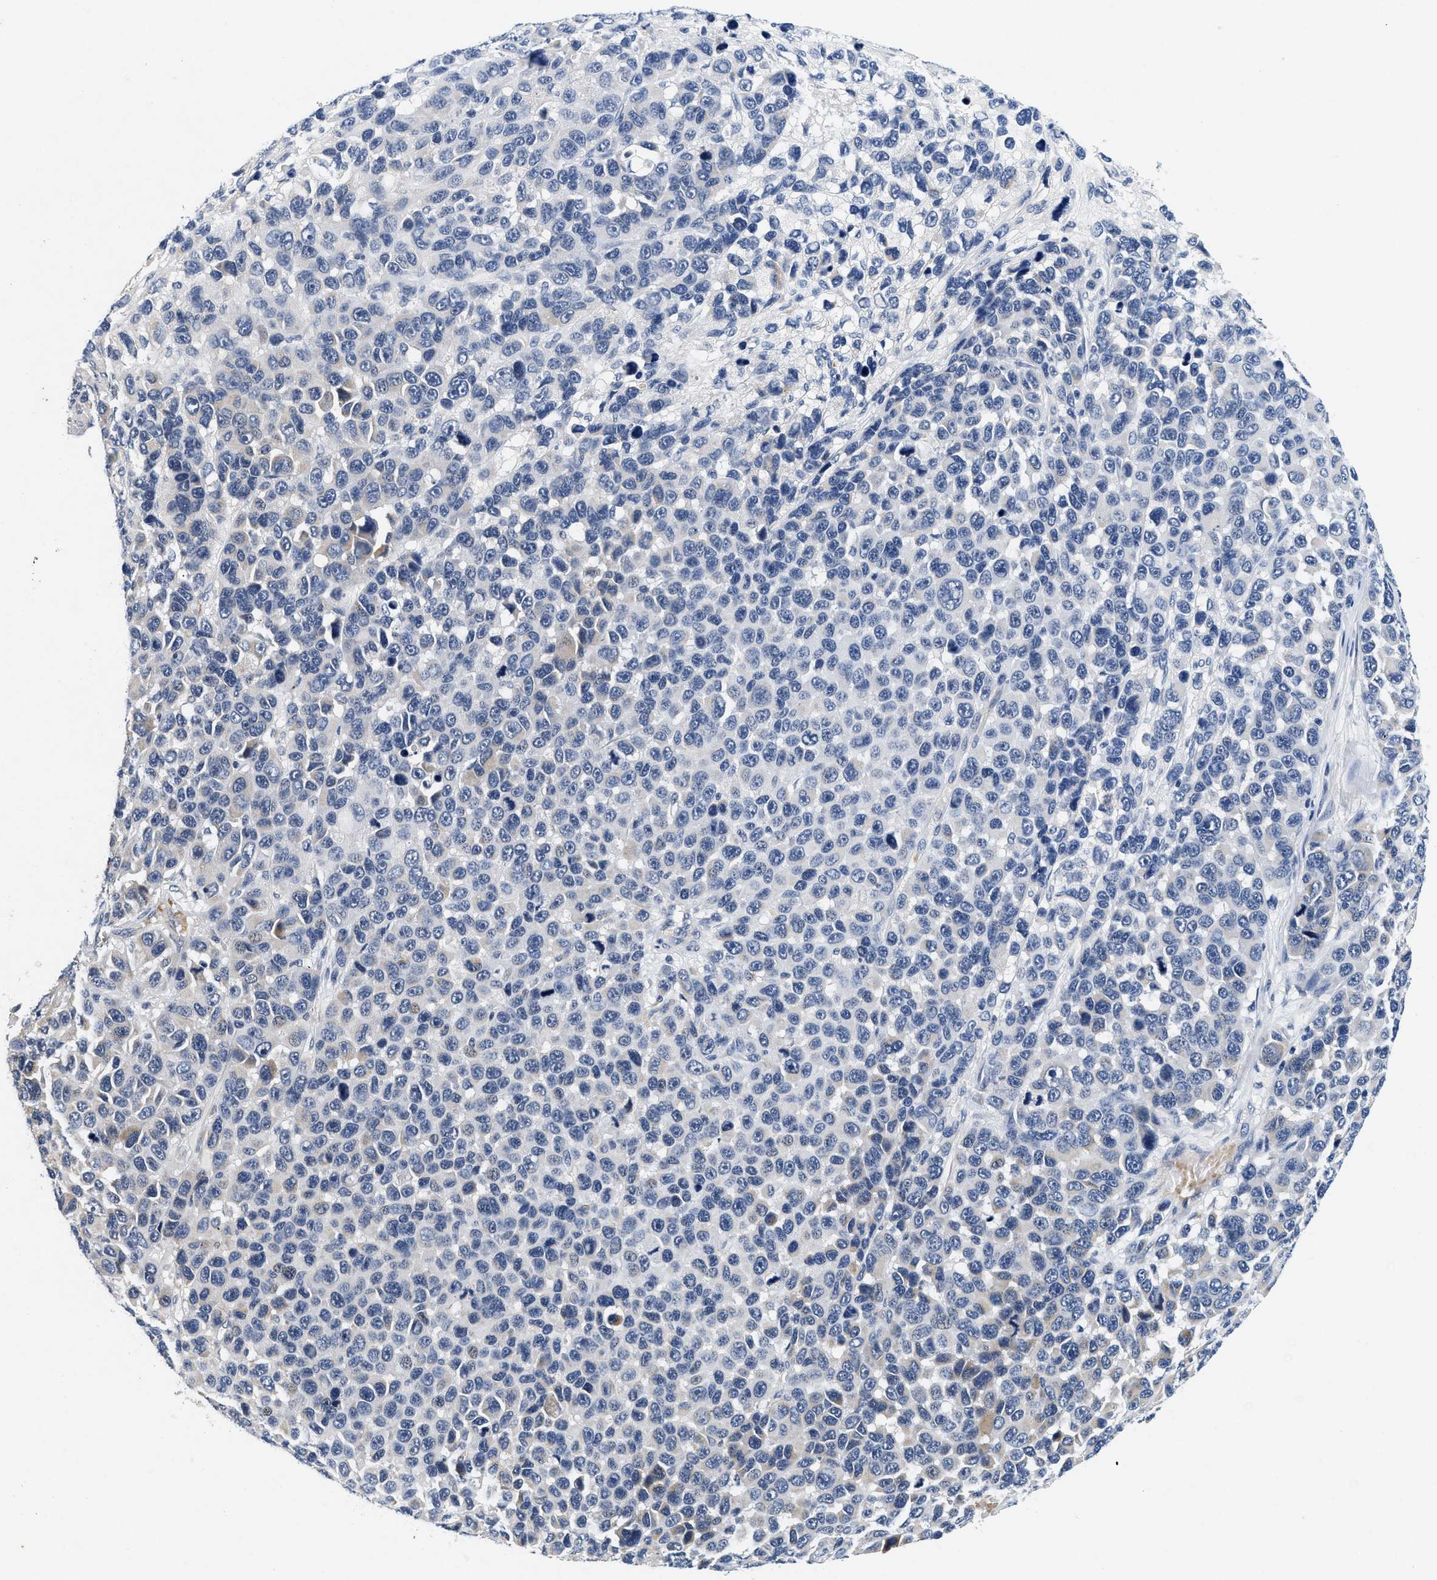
{"staining": {"intensity": "negative", "quantity": "none", "location": "none"}, "tissue": "melanoma", "cell_type": "Tumor cells", "image_type": "cancer", "snomed": [{"axis": "morphology", "description": "Malignant melanoma, NOS"}, {"axis": "topography", "description": "Skin"}], "caption": "Immunohistochemistry photomicrograph of malignant melanoma stained for a protein (brown), which demonstrates no expression in tumor cells.", "gene": "PDP1", "patient": {"sex": "male", "age": 53}}